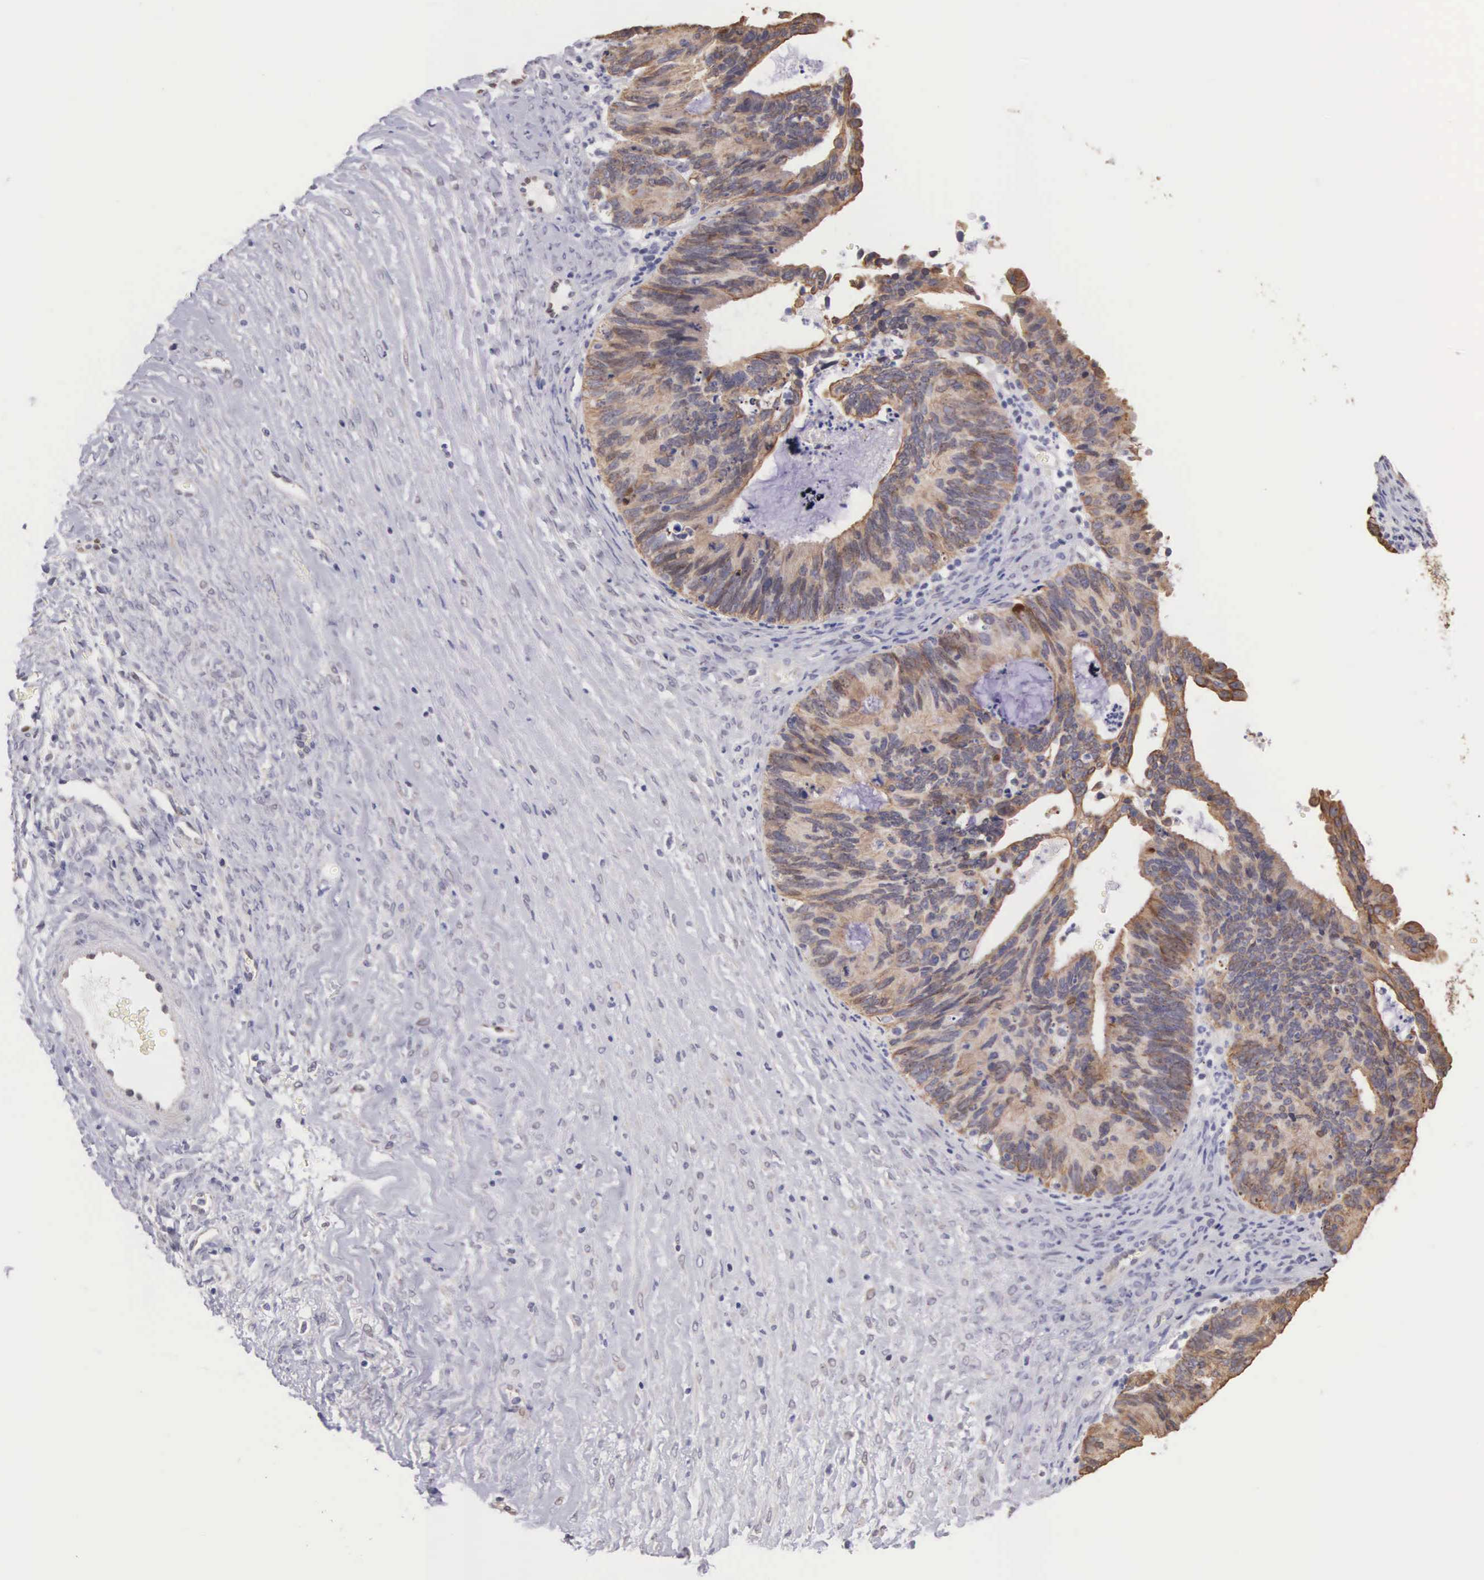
{"staining": {"intensity": "moderate", "quantity": ">75%", "location": "cytoplasmic/membranous"}, "tissue": "ovarian cancer", "cell_type": "Tumor cells", "image_type": "cancer", "snomed": [{"axis": "morphology", "description": "Carcinoma, endometroid"}, {"axis": "topography", "description": "Ovary"}], "caption": "Immunohistochemical staining of human ovarian cancer reveals moderate cytoplasmic/membranous protein positivity in about >75% of tumor cells.", "gene": "PIR", "patient": {"sex": "female", "age": 52}}